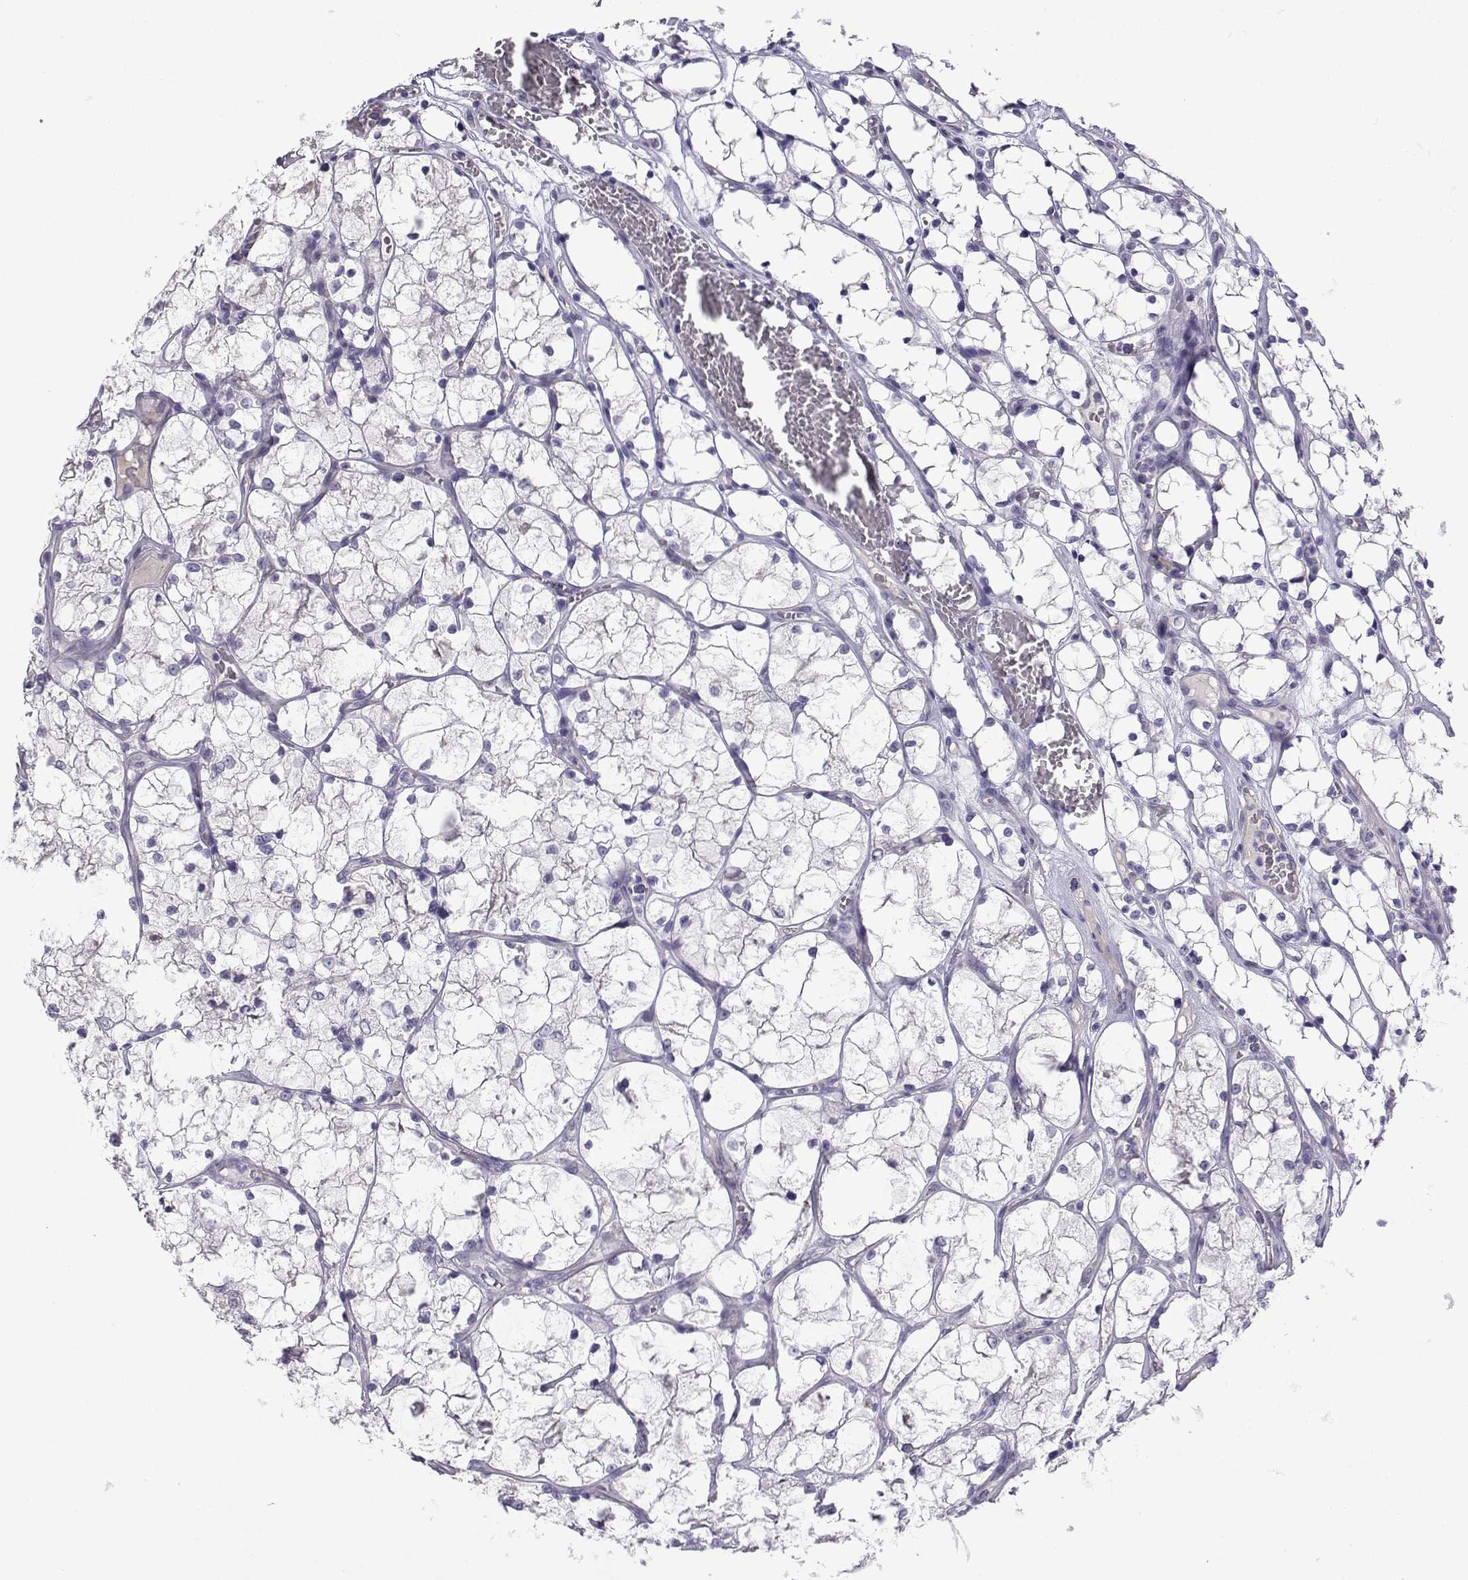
{"staining": {"intensity": "negative", "quantity": "none", "location": "none"}, "tissue": "renal cancer", "cell_type": "Tumor cells", "image_type": "cancer", "snomed": [{"axis": "morphology", "description": "Adenocarcinoma, NOS"}, {"axis": "topography", "description": "Kidney"}], "caption": "A photomicrograph of human renal cancer (adenocarcinoma) is negative for staining in tumor cells.", "gene": "SPACA7", "patient": {"sex": "female", "age": 69}}